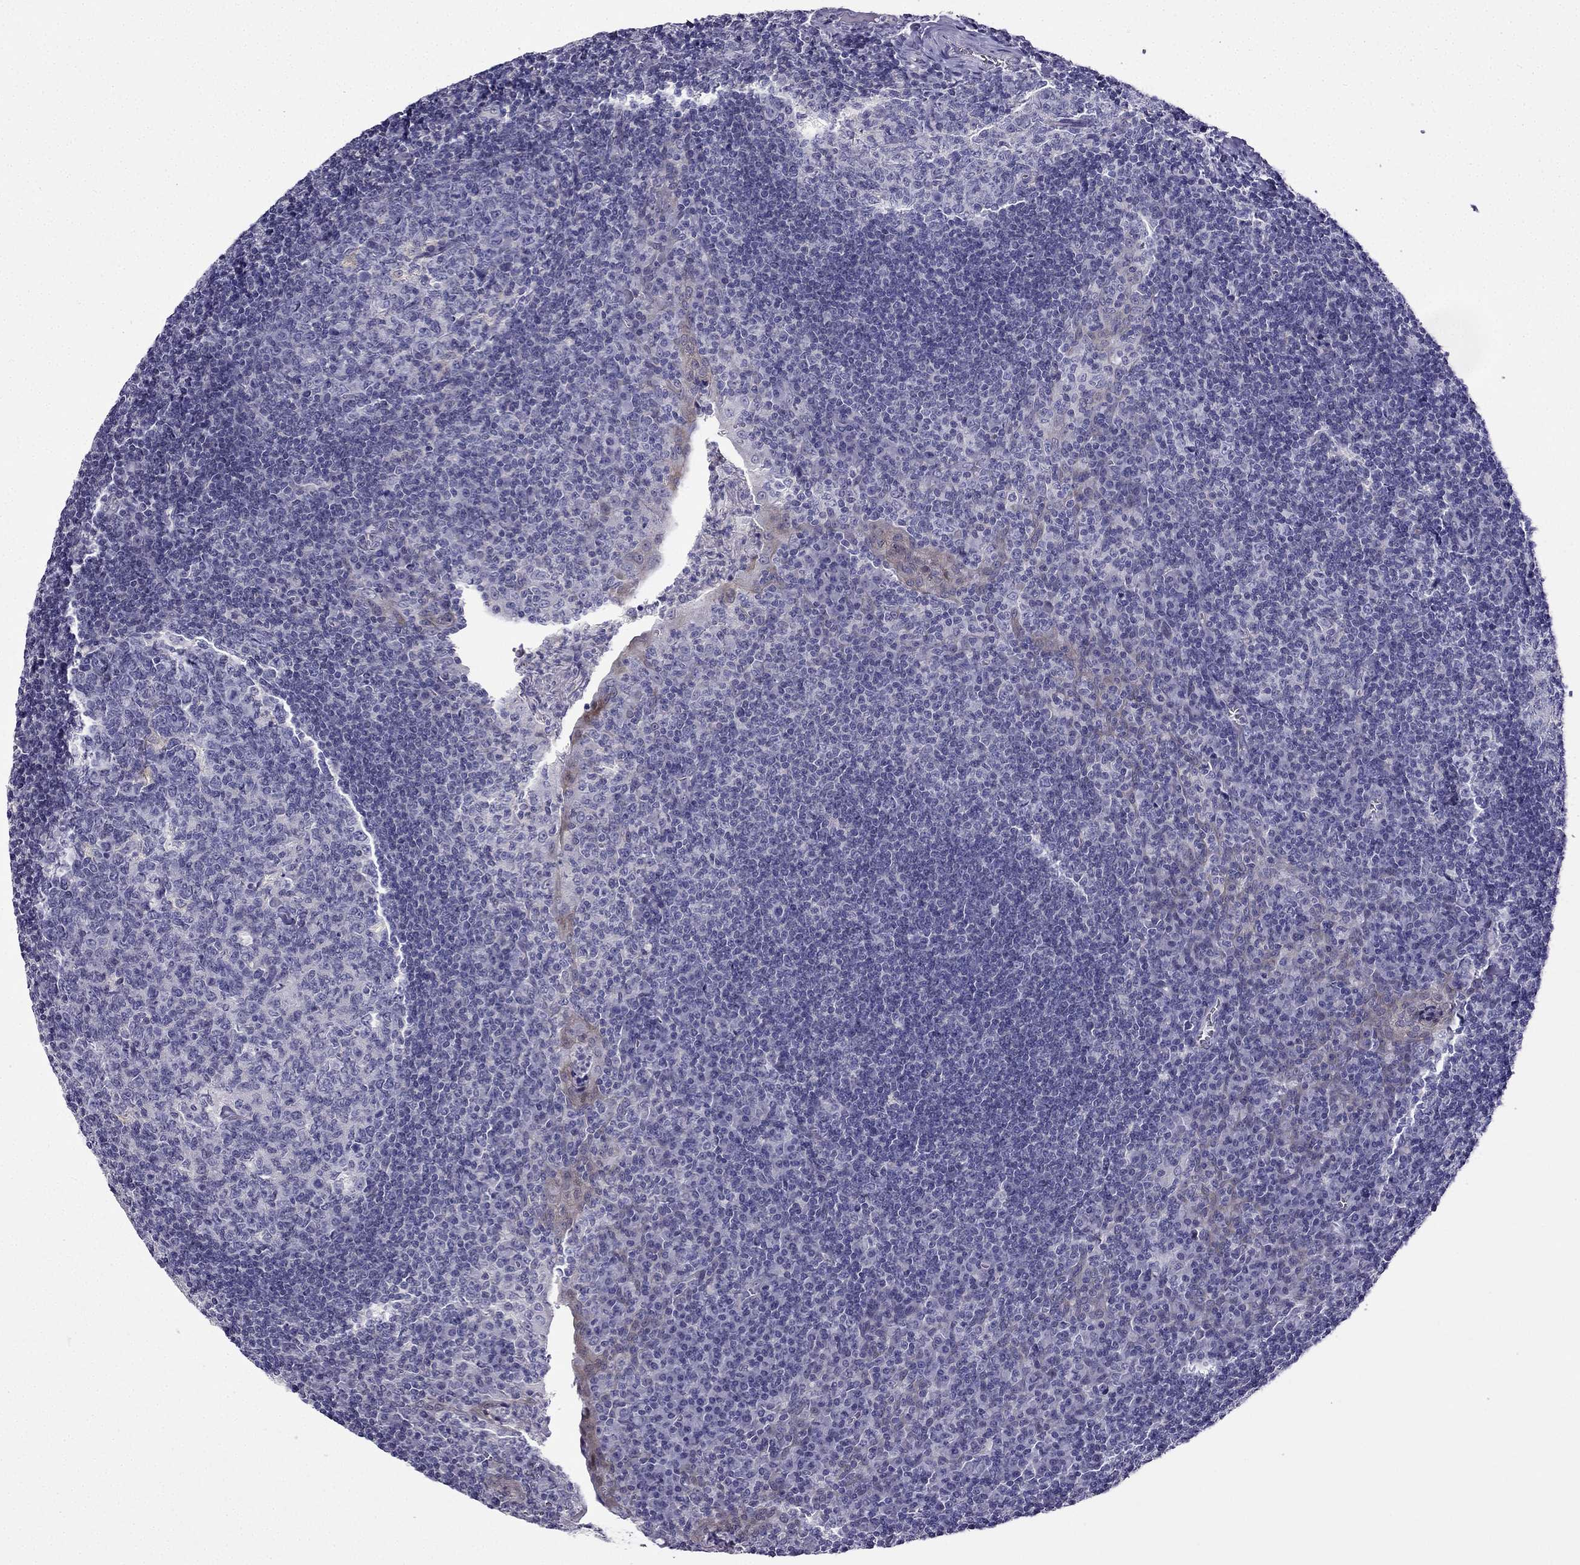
{"staining": {"intensity": "negative", "quantity": "none", "location": "none"}, "tissue": "tonsil", "cell_type": "Germinal center cells", "image_type": "normal", "snomed": [{"axis": "morphology", "description": "Normal tissue, NOS"}, {"axis": "topography", "description": "Tonsil"}], "caption": "IHC image of unremarkable tonsil: human tonsil stained with DAB reveals no significant protein staining in germinal center cells.", "gene": "KCNJ10", "patient": {"sex": "female", "age": 12}}